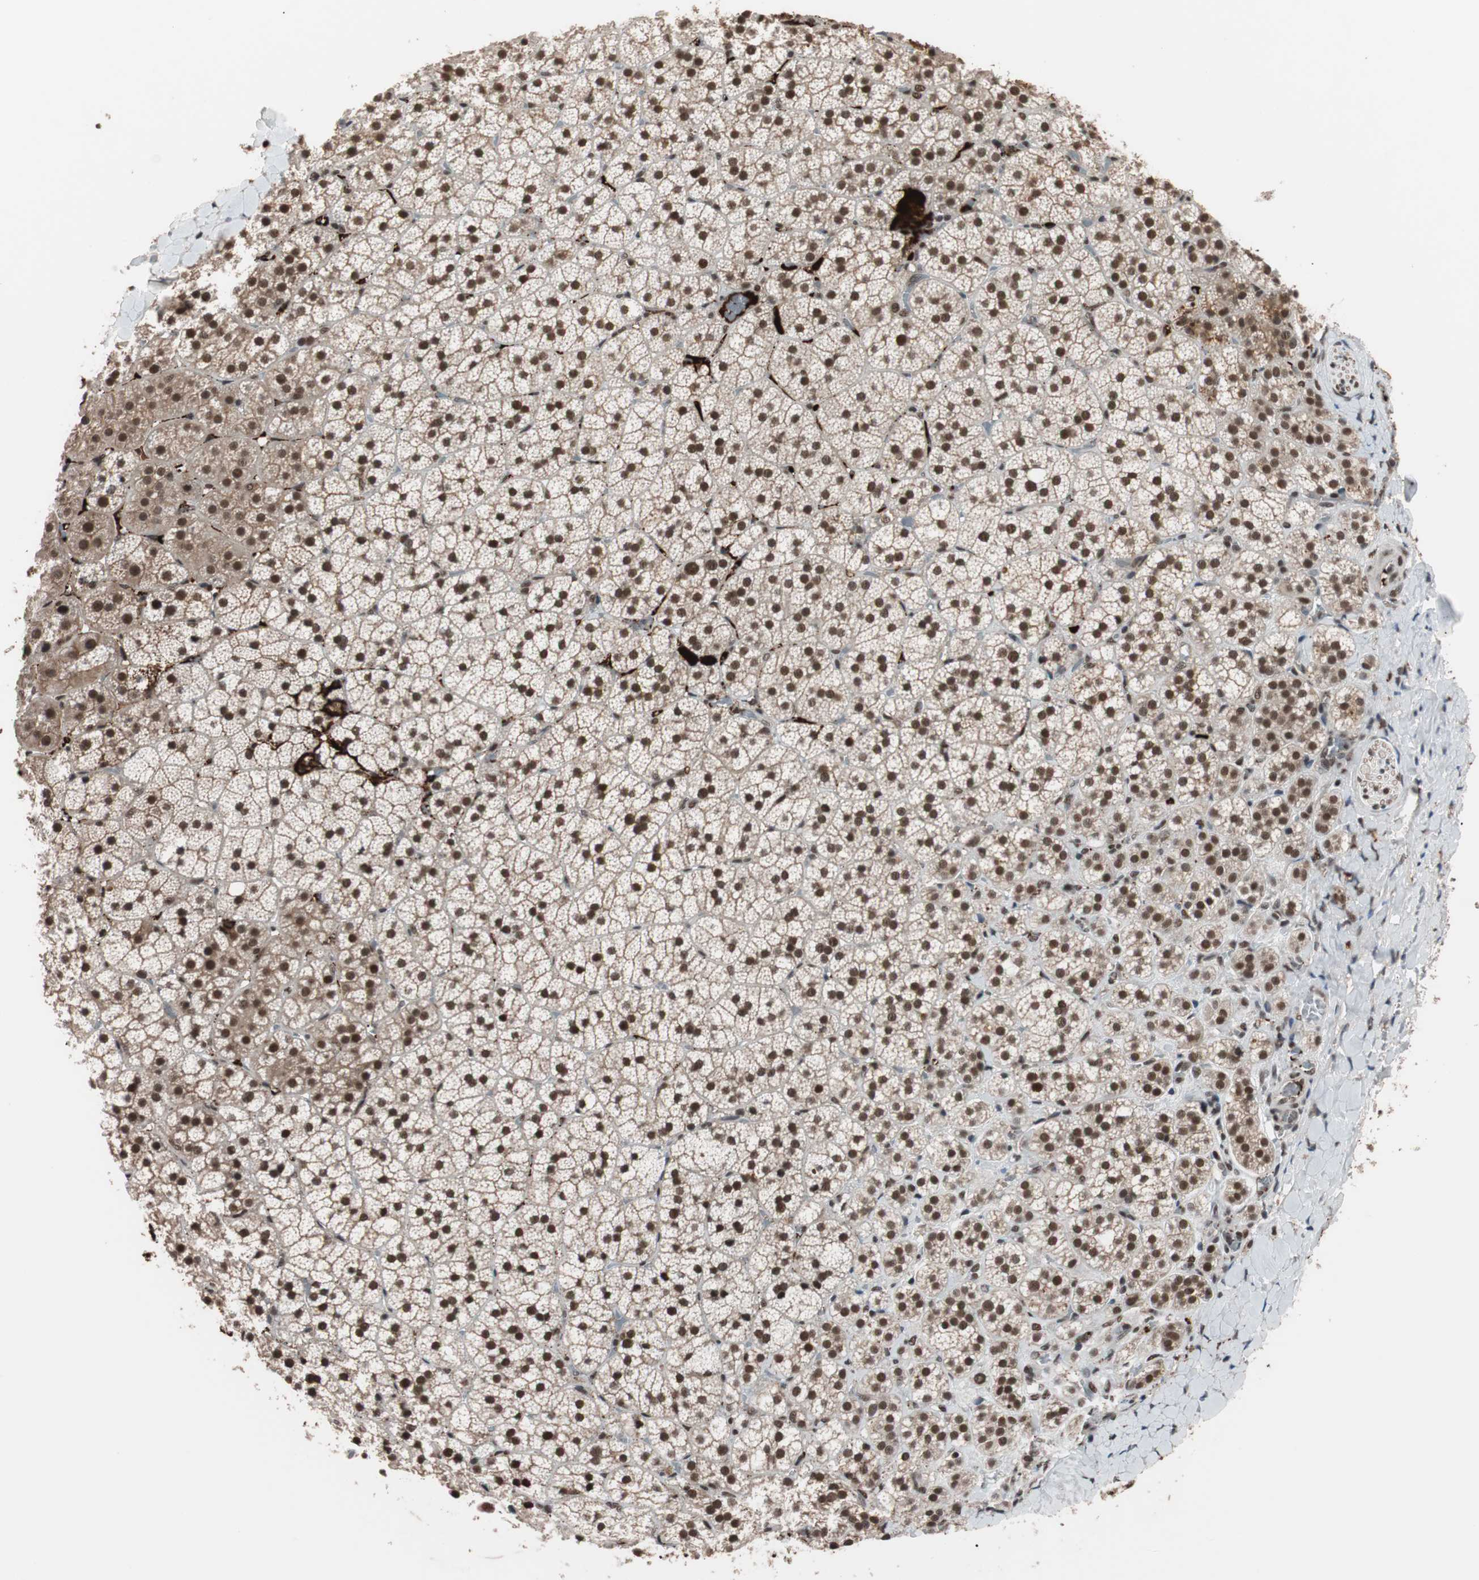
{"staining": {"intensity": "strong", "quantity": ">75%", "location": "cytoplasmic/membranous,nuclear"}, "tissue": "adrenal gland", "cell_type": "Glandular cells", "image_type": "normal", "snomed": [{"axis": "morphology", "description": "Normal tissue, NOS"}, {"axis": "topography", "description": "Adrenal gland"}], "caption": "This micrograph reveals immunohistochemistry staining of unremarkable adrenal gland, with high strong cytoplasmic/membranous,nuclear expression in about >75% of glandular cells.", "gene": "CHAMP1", "patient": {"sex": "female", "age": 44}}